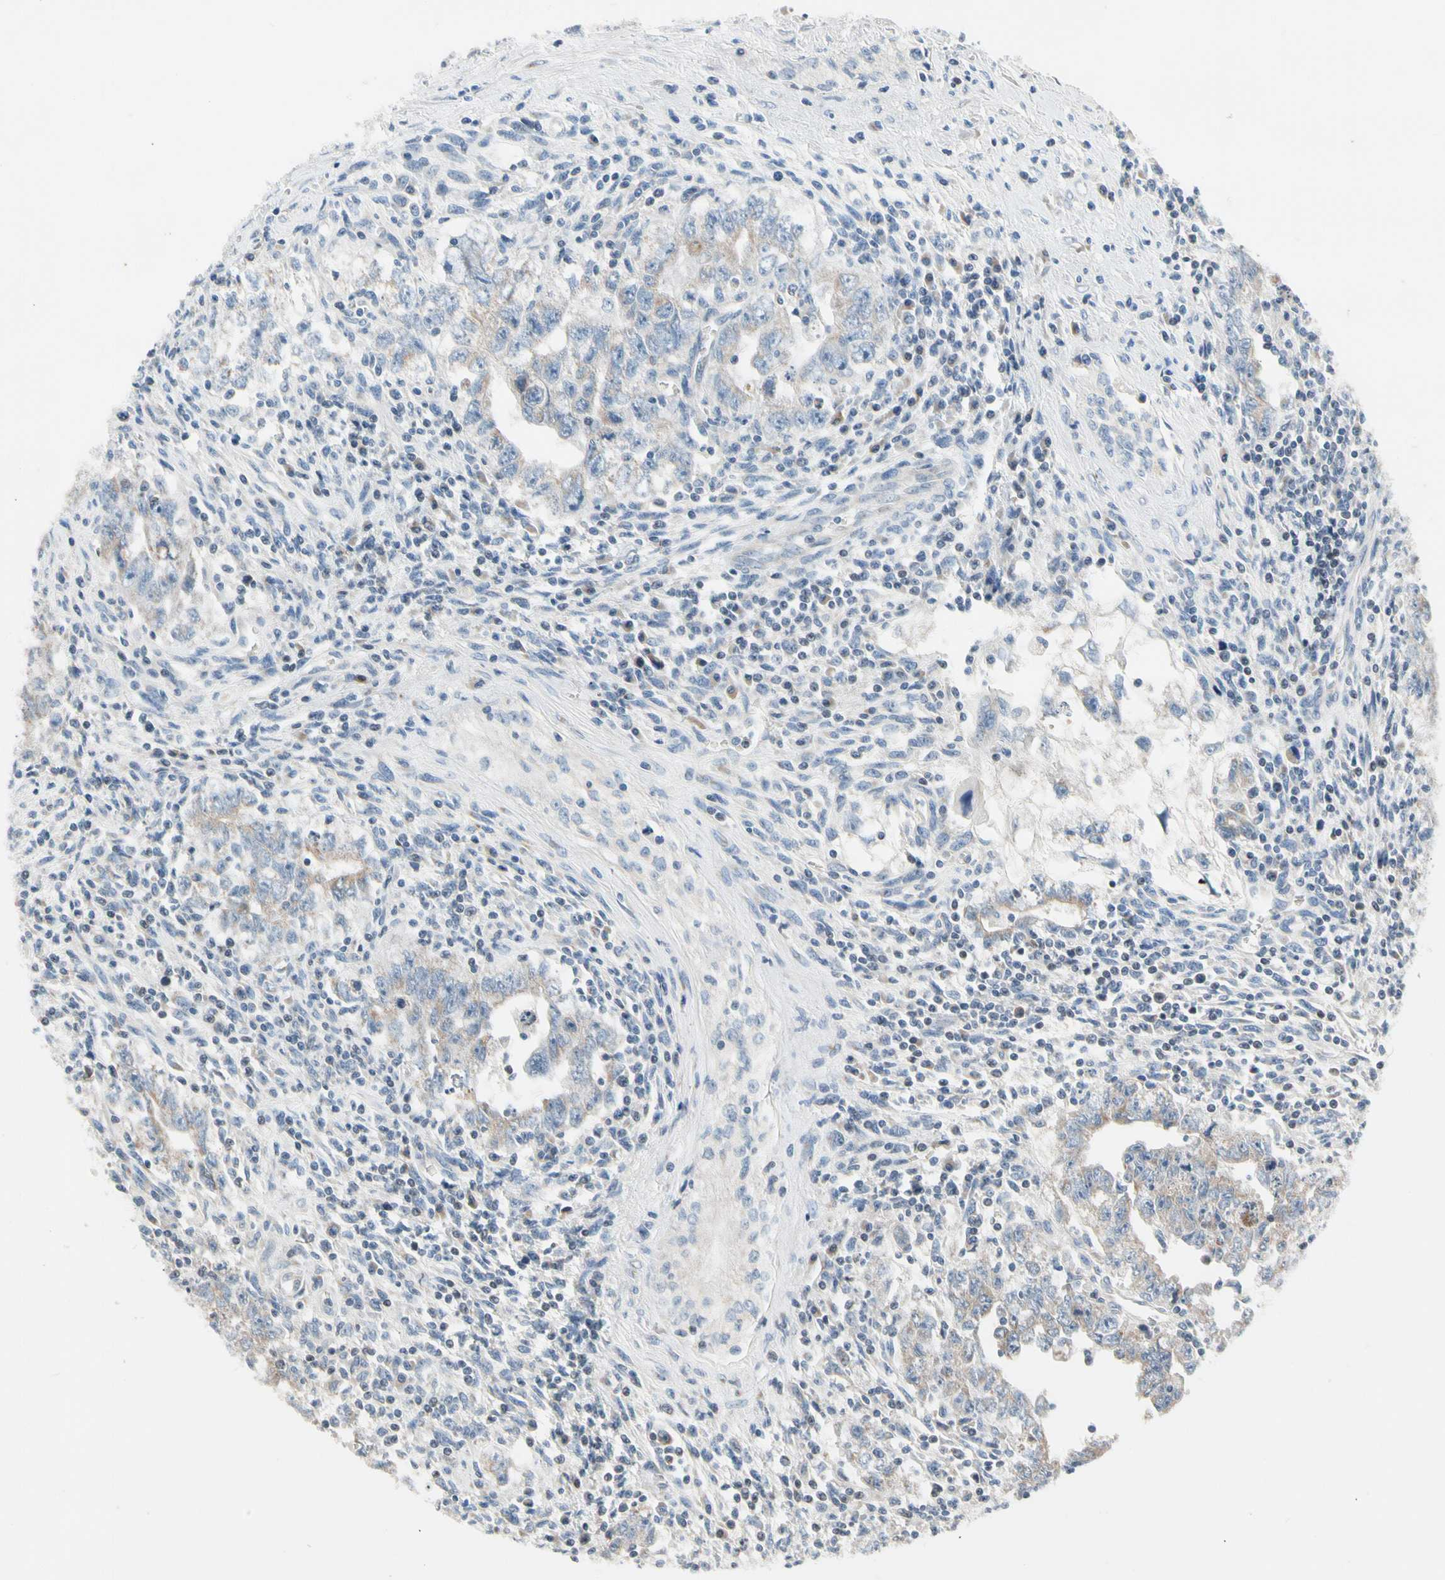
{"staining": {"intensity": "weak", "quantity": "25%-75%", "location": "cytoplasmic/membranous"}, "tissue": "testis cancer", "cell_type": "Tumor cells", "image_type": "cancer", "snomed": [{"axis": "morphology", "description": "Carcinoma, Embryonal, NOS"}, {"axis": "topography", "description": "Testis"}], "caption": "Immunohistochemical staining of embryonal carcinoma (testis) shows low levels of weak cytoplasmic/membranous staining in about 25%-75% of tumor cells.", "gene": "SOX30", "patient": {"sex": "male", "age": 28}}